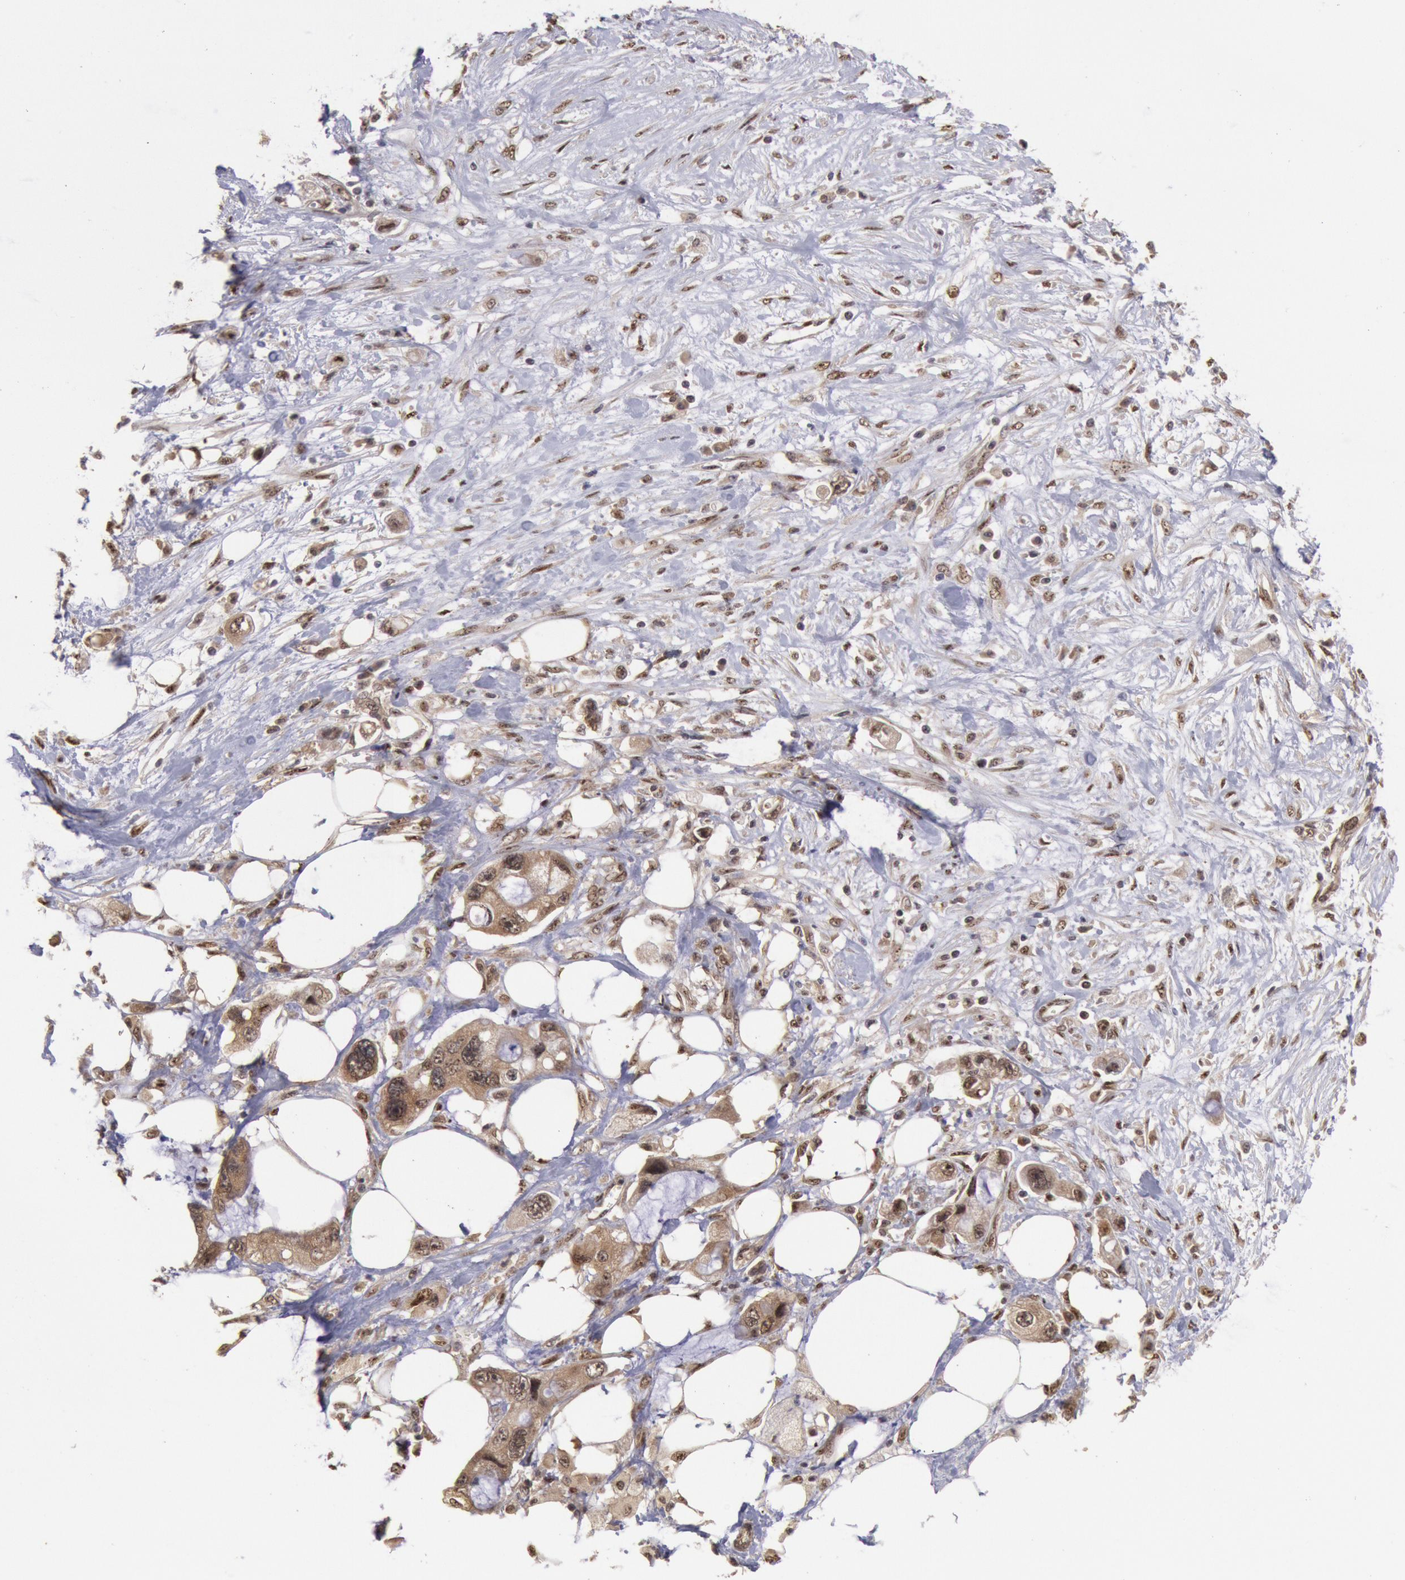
{"staining": {"intensity": "weak", "quantity": ">75%", "location": "cytoplasmic/membranous"}, "tissue": "pancreatic cancer", "cell_type": "Tumor cells", "image_type": "cancer", "snomed": [{"axis": "morphology", "description": "Adenocarcinoma, NOS"}, {"axis": "topography", "description": "Pancreas"}, {"axis": "topography", "description": "Stomach, upper"}], "caption": "Weak cytoplasmic/membranous protein expression is seen in approximately >75% of tumor cells in pancreatic cancer (adenocarcinoma).", "gene": "STX17", "patient": {"sex": "male", "age": 77}}